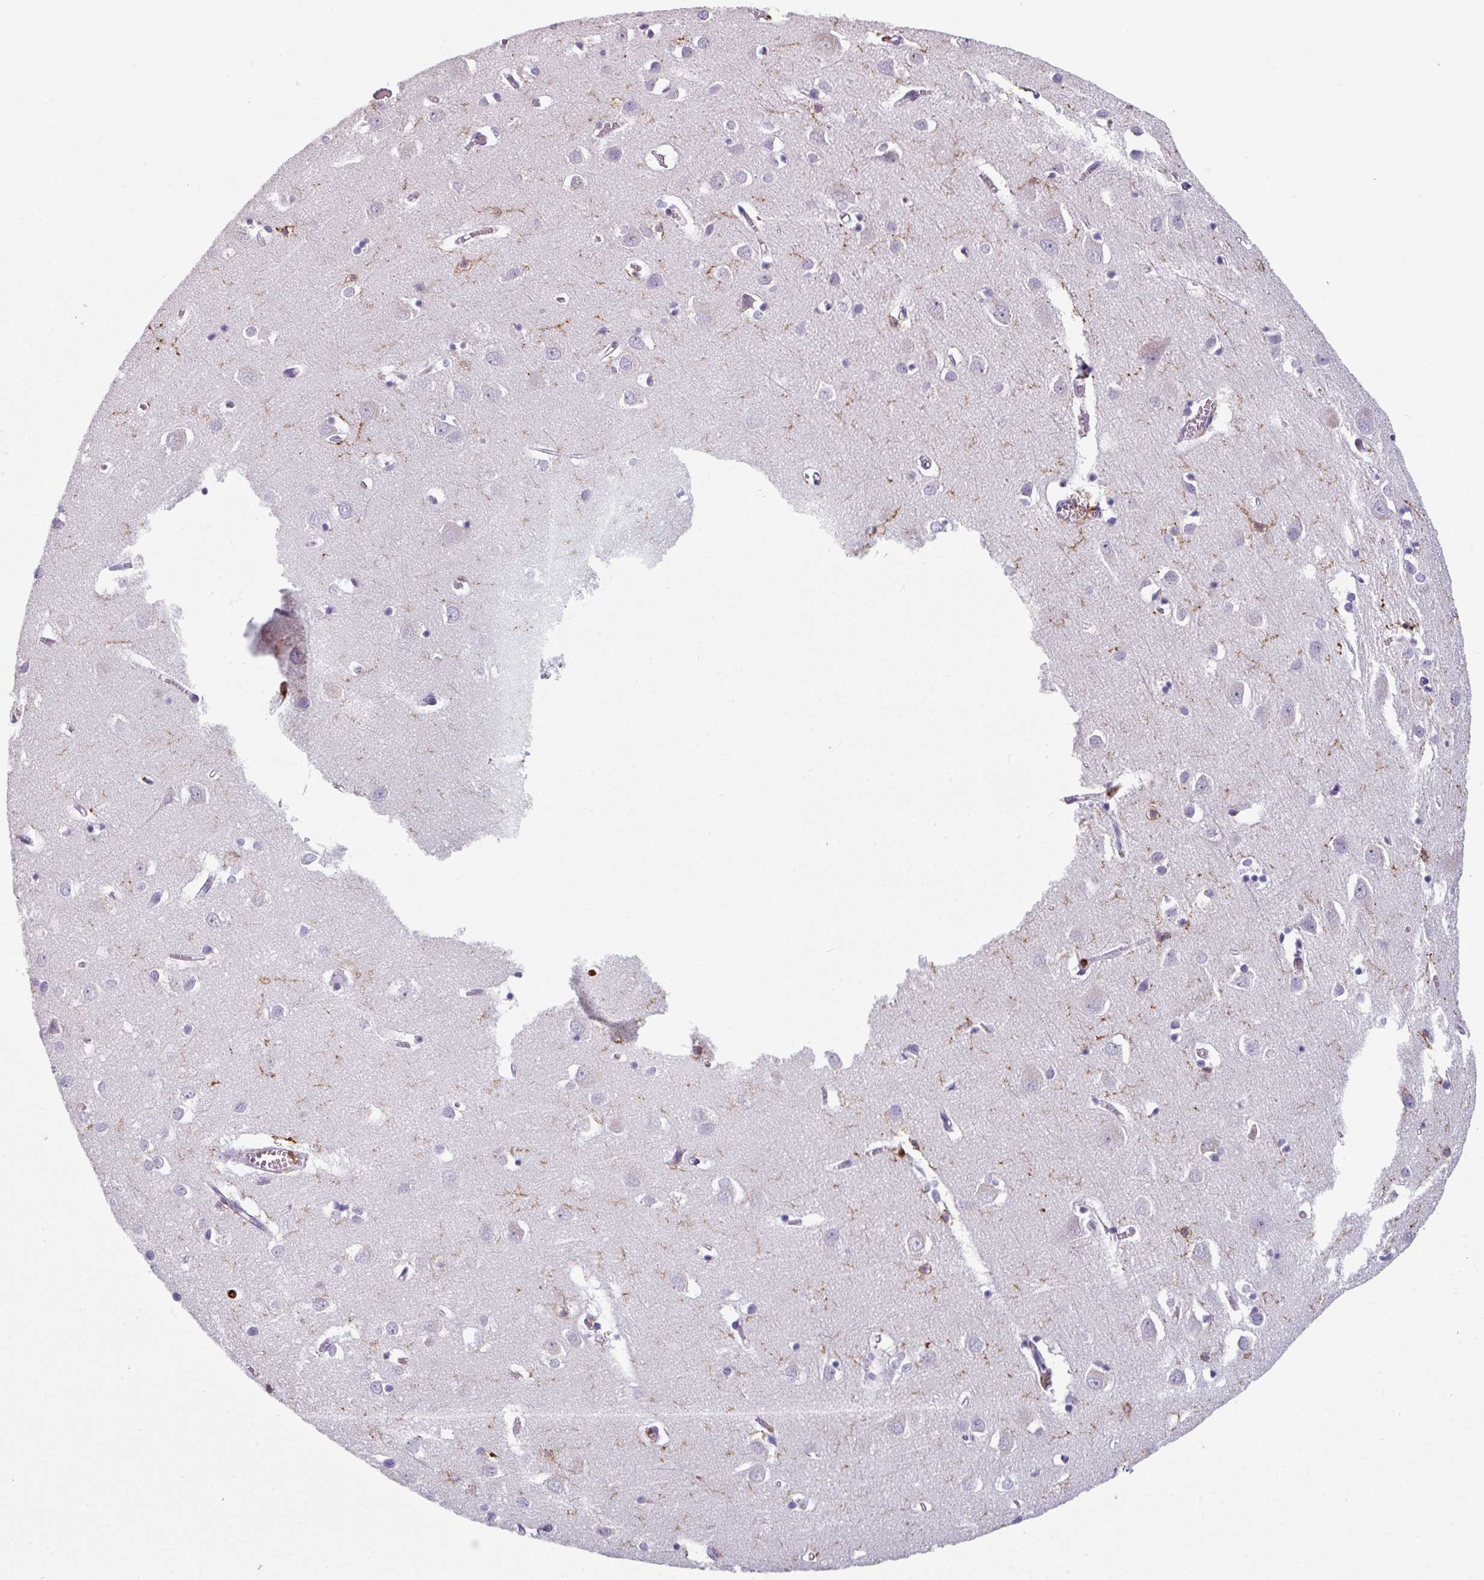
{"staining": {"intensity": "negative", "quantity": "none", "location": "none"}, "tissue": "cerebral cortex", "cell_type": "Endothelial cells", "image_type": "normal", "snomed": [{"axis": "morphology", "description": "Normal tissue, NOS"}, {"axis": "topography", "description": "Cerebral cortex"}], "caption": "This is an IHC photomicrograph of benign human cerebral cortex. There is no expression in endothelial cells.", "gene": "EXOSC5", "patient": {"sex": "male", "age": 70}}